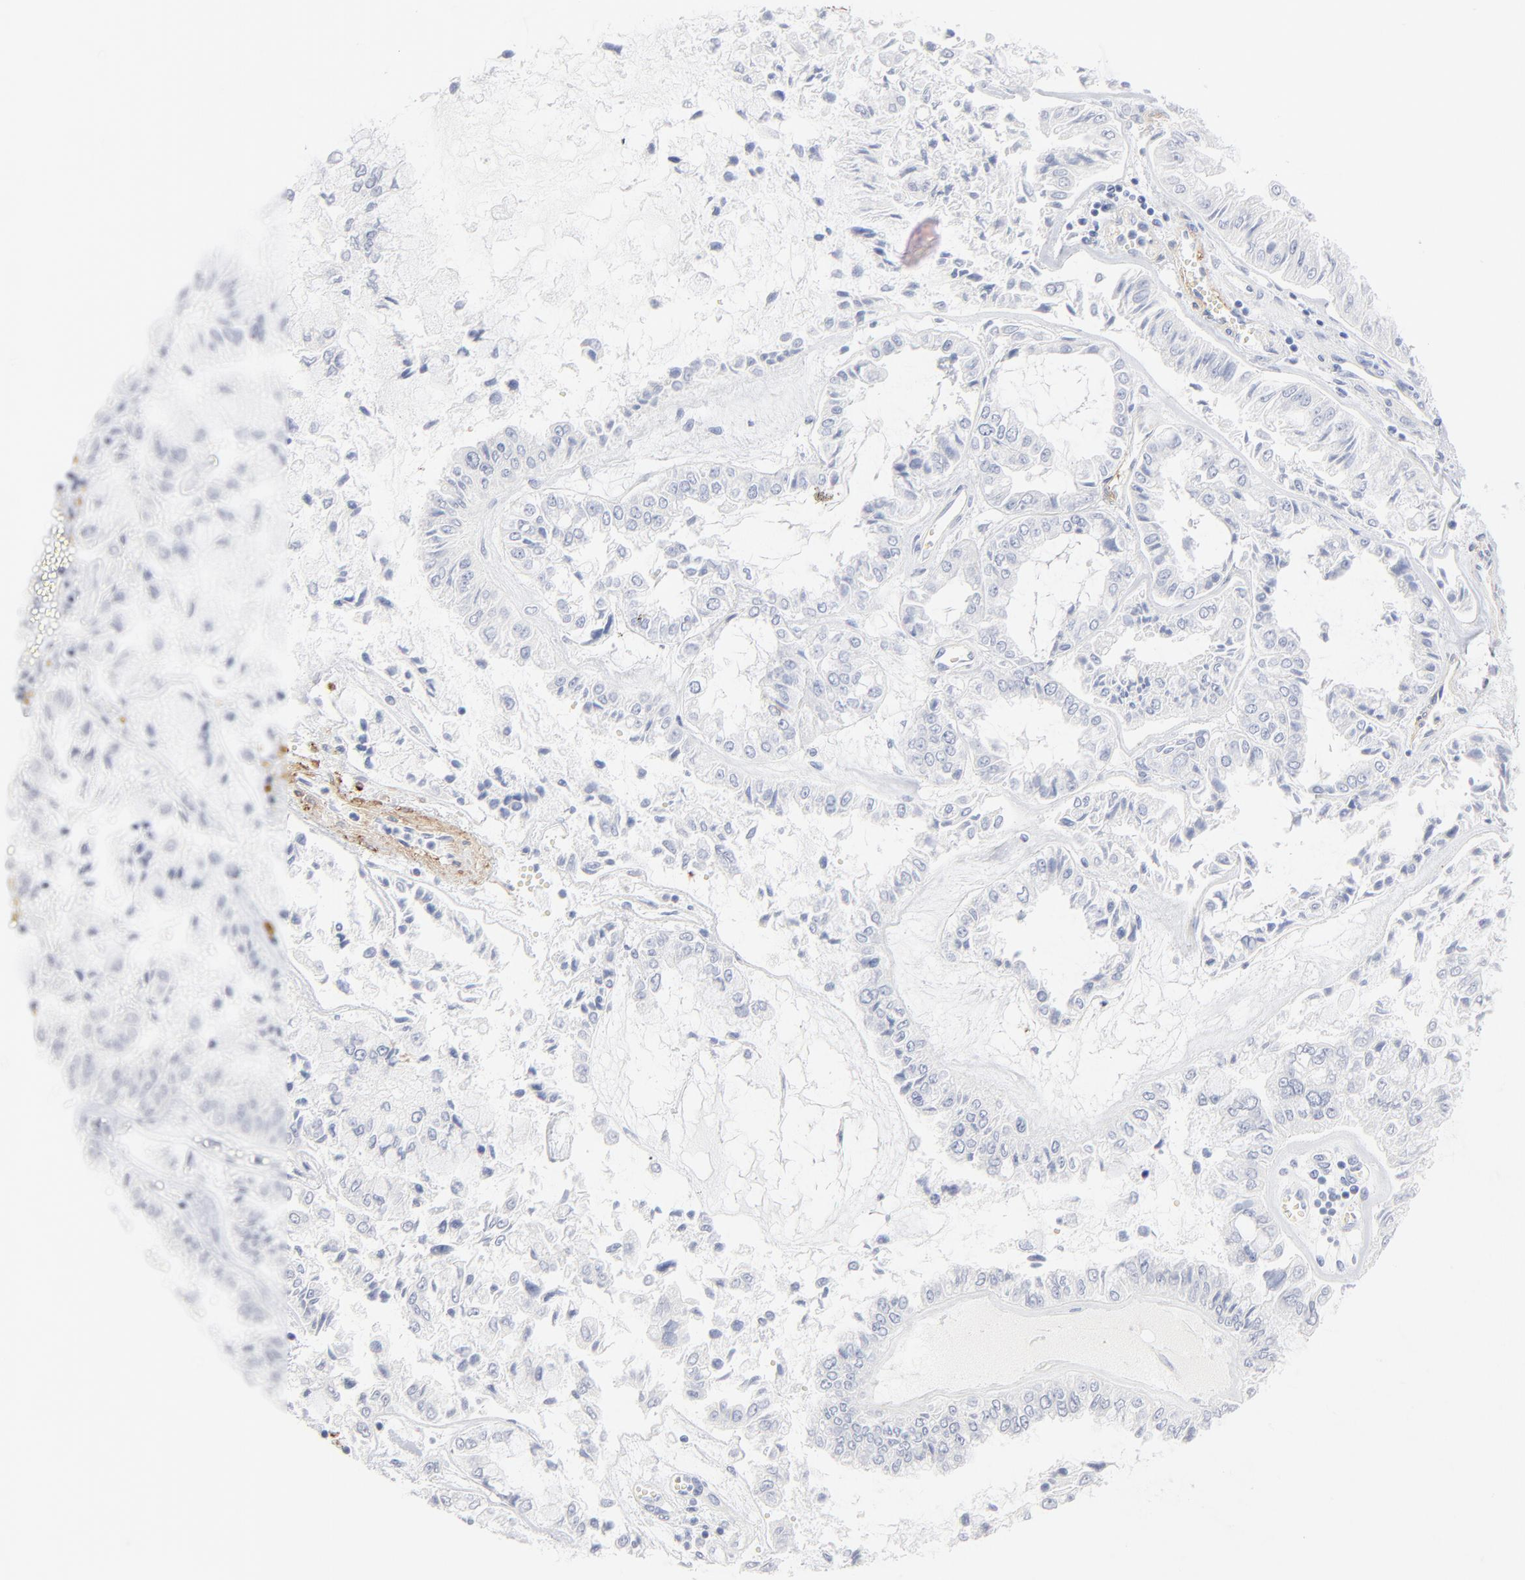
{"staining": {"intensity": "negative", "quantity": "none", "location": "none"}, "tissue": "liver cancer", "cell_type": "Tumor cells", "image_type": "cancer", "snomed": [{"axis": "morphology", "description": "Cholangiocarcinoma"}, {"axis": "topography", "description": "Liver"}], "caption": "Immunohistochemistry (IHC) photomicrograph of liver cancer (cholangiocarcinoma) stained for a protein (brown), which demonstrates no staining in tumor cells.", "gene": "AGTR1", "patient": {"sex": "female", "age": 79}}